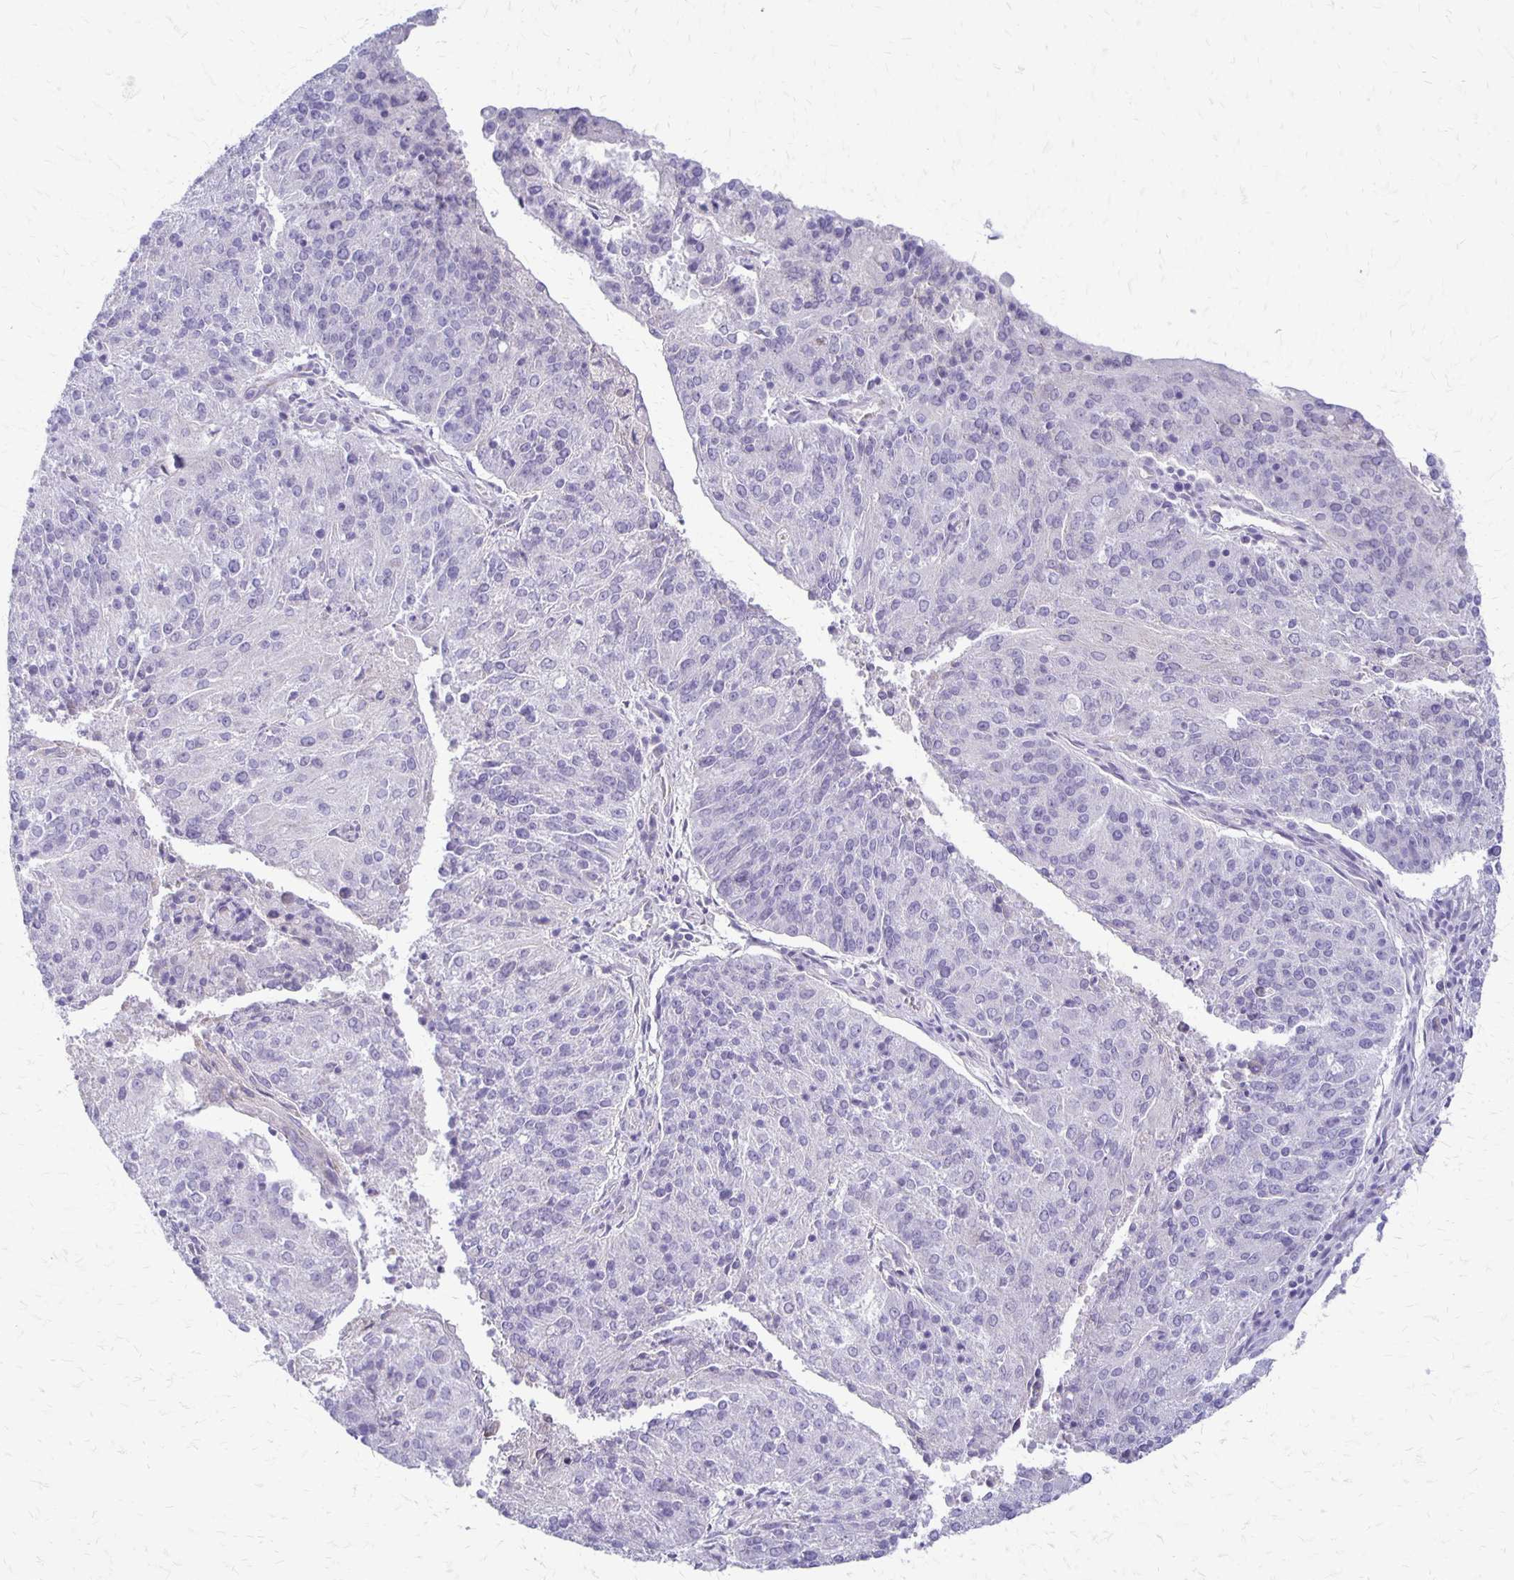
{"staining": {"intensity": "negative", "quantity": "none", "location": "none"}, "tissue": "endometrial cancer", "cell_type": "Tumor cells", "image_type": "cancer", "snomed": [{"axis": "morphology", "description": "Adenocarcinoma, NOS"}, {"axis": "topography", "description": "Endometrium"}], "caption": "There is no significant staining in tumor cells of endometrial cancer (adenocarcinoma).", "gene": "RHOC", "patient": {"sex": "female", "age": 82}}